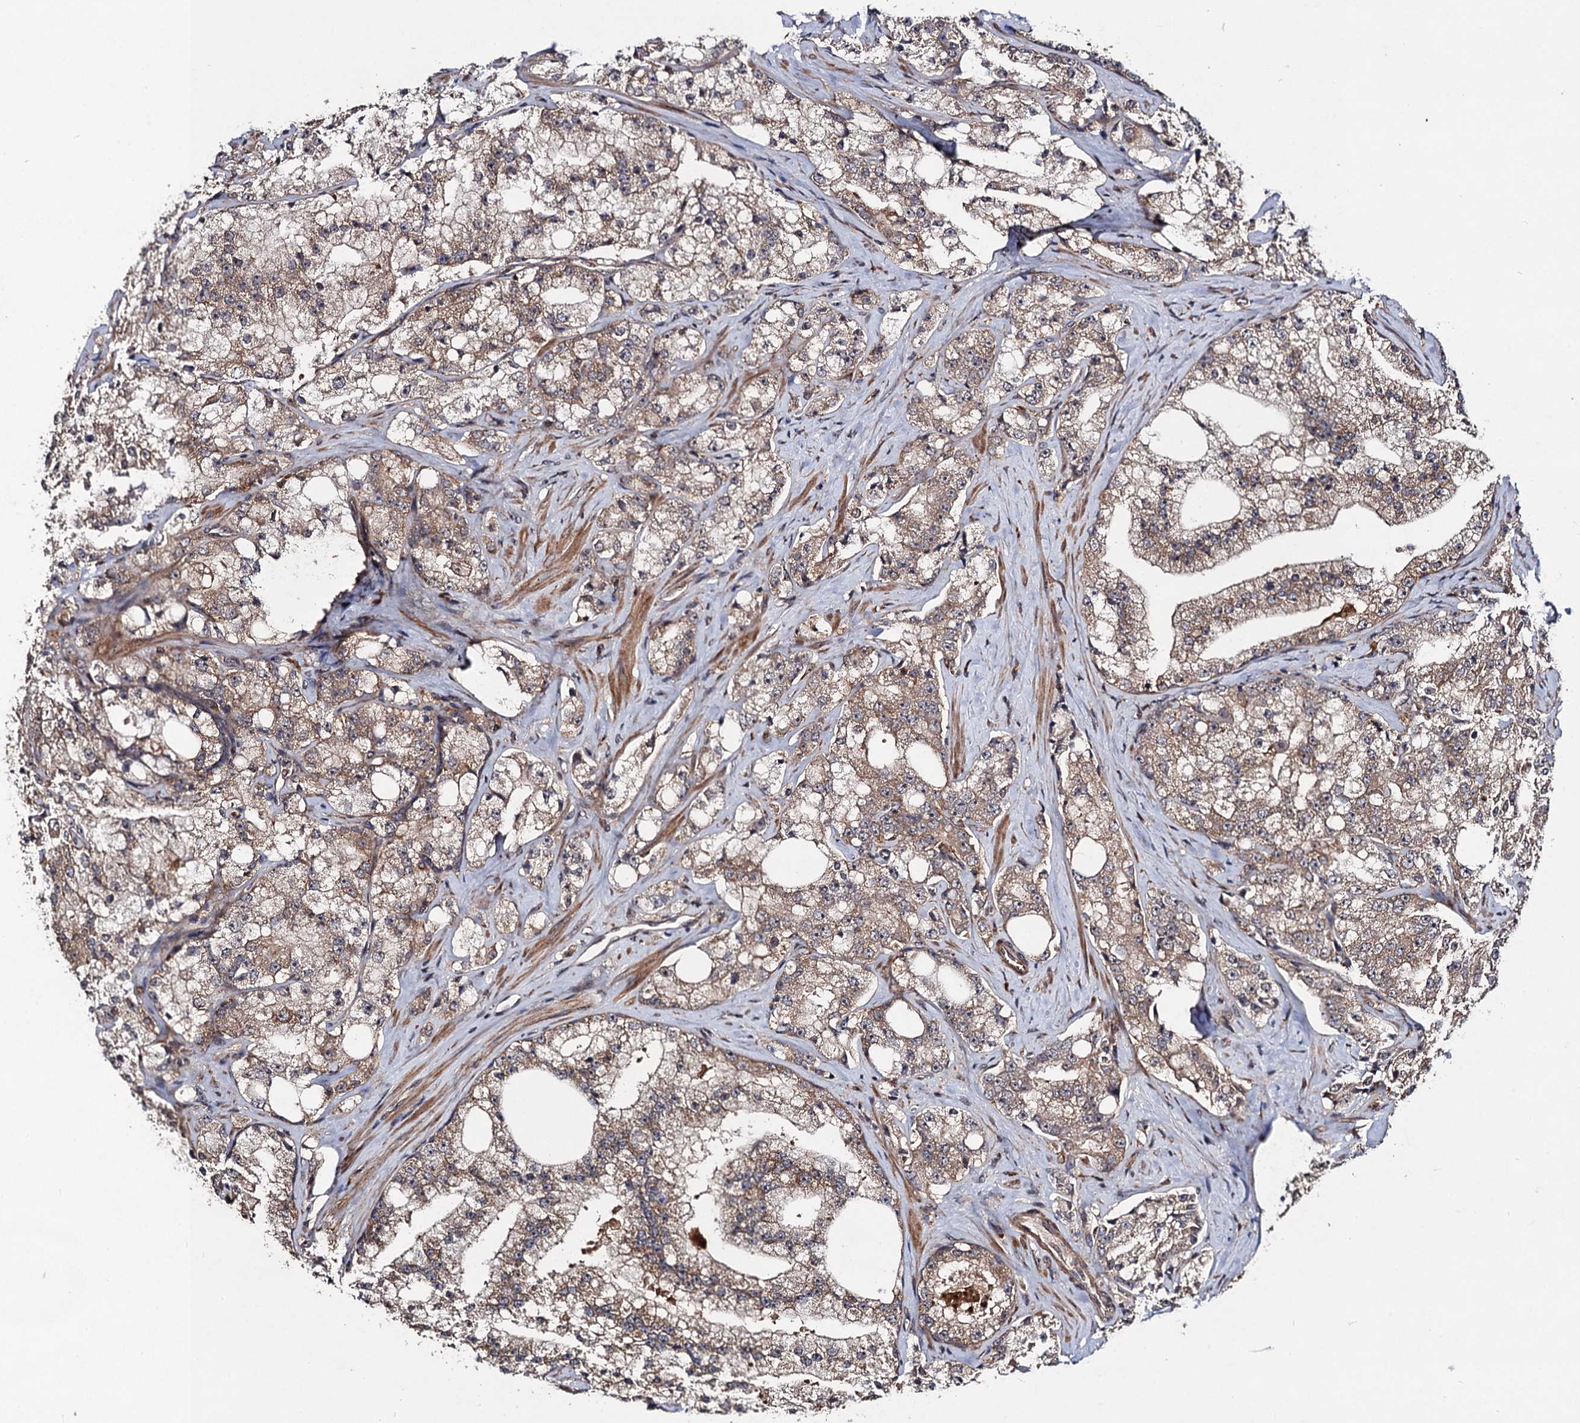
{"staining": {"intensity": "moderate", "quantity": ">75%", "location": "cytoplasmic/membranous"}, "tissue": "prostate cancer", "cell_type": "Tumor cells", "image_type": "cancer", "snomed": [{"axis": "morphology", "description": "Adenocarcinoma, High grade"}, {"axis": "topography", "description": "Prostate"}], "caption": "IHC (DAB) staining of human prostate cancer (high-grade adenocarcinoma) demonstrates moderate cytoplasmic/membranous protein expression in approximately >75% of tumor cells.", "gene": "KXD1", "patient": {"sex": "male", "age": 64}}